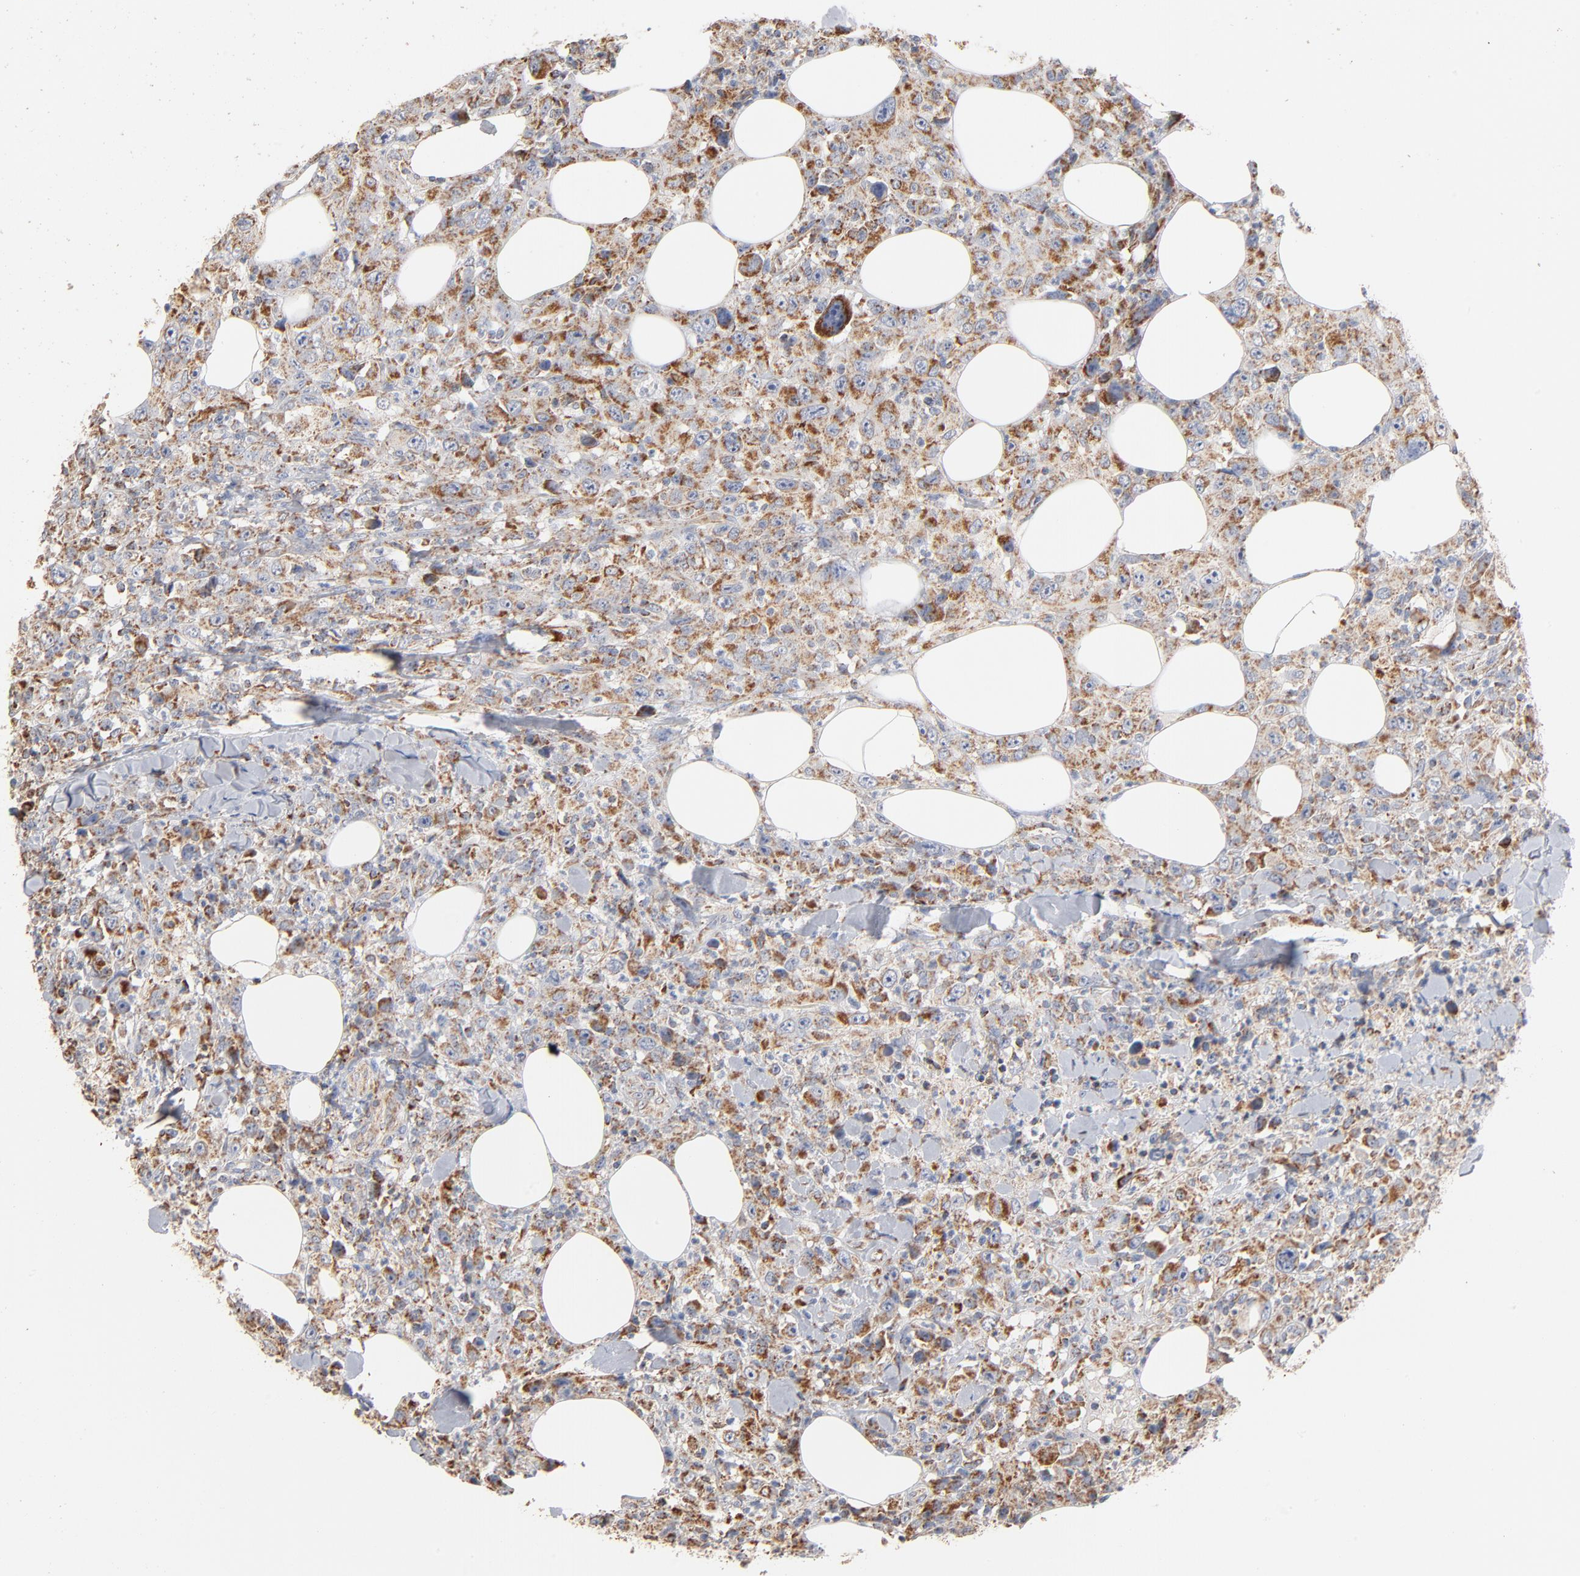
{"staining": {"intensity": "moderate", "quantity": ">75%", "location": "cytoplasmic/membranous"}, "tissue": "thyroid cancer", "cell_type": "Tumor cells", "image_type": "cancer", "snomed": [{"axis": "morphology", "description": "Carcinoma, NOS"}, {"axis": "topography", "description": "Thyroid gland"}], "caption": "A high-resolution histopathology image shows IHC staining of carcinoma (thyroid), which exhibits moderate cytoplasmic/membranous expression in about >75% of tumor cells. Nuclei are stained in blue.", "gene": "UQCRC1", "patient": {"sex": "female", "age": 77}}